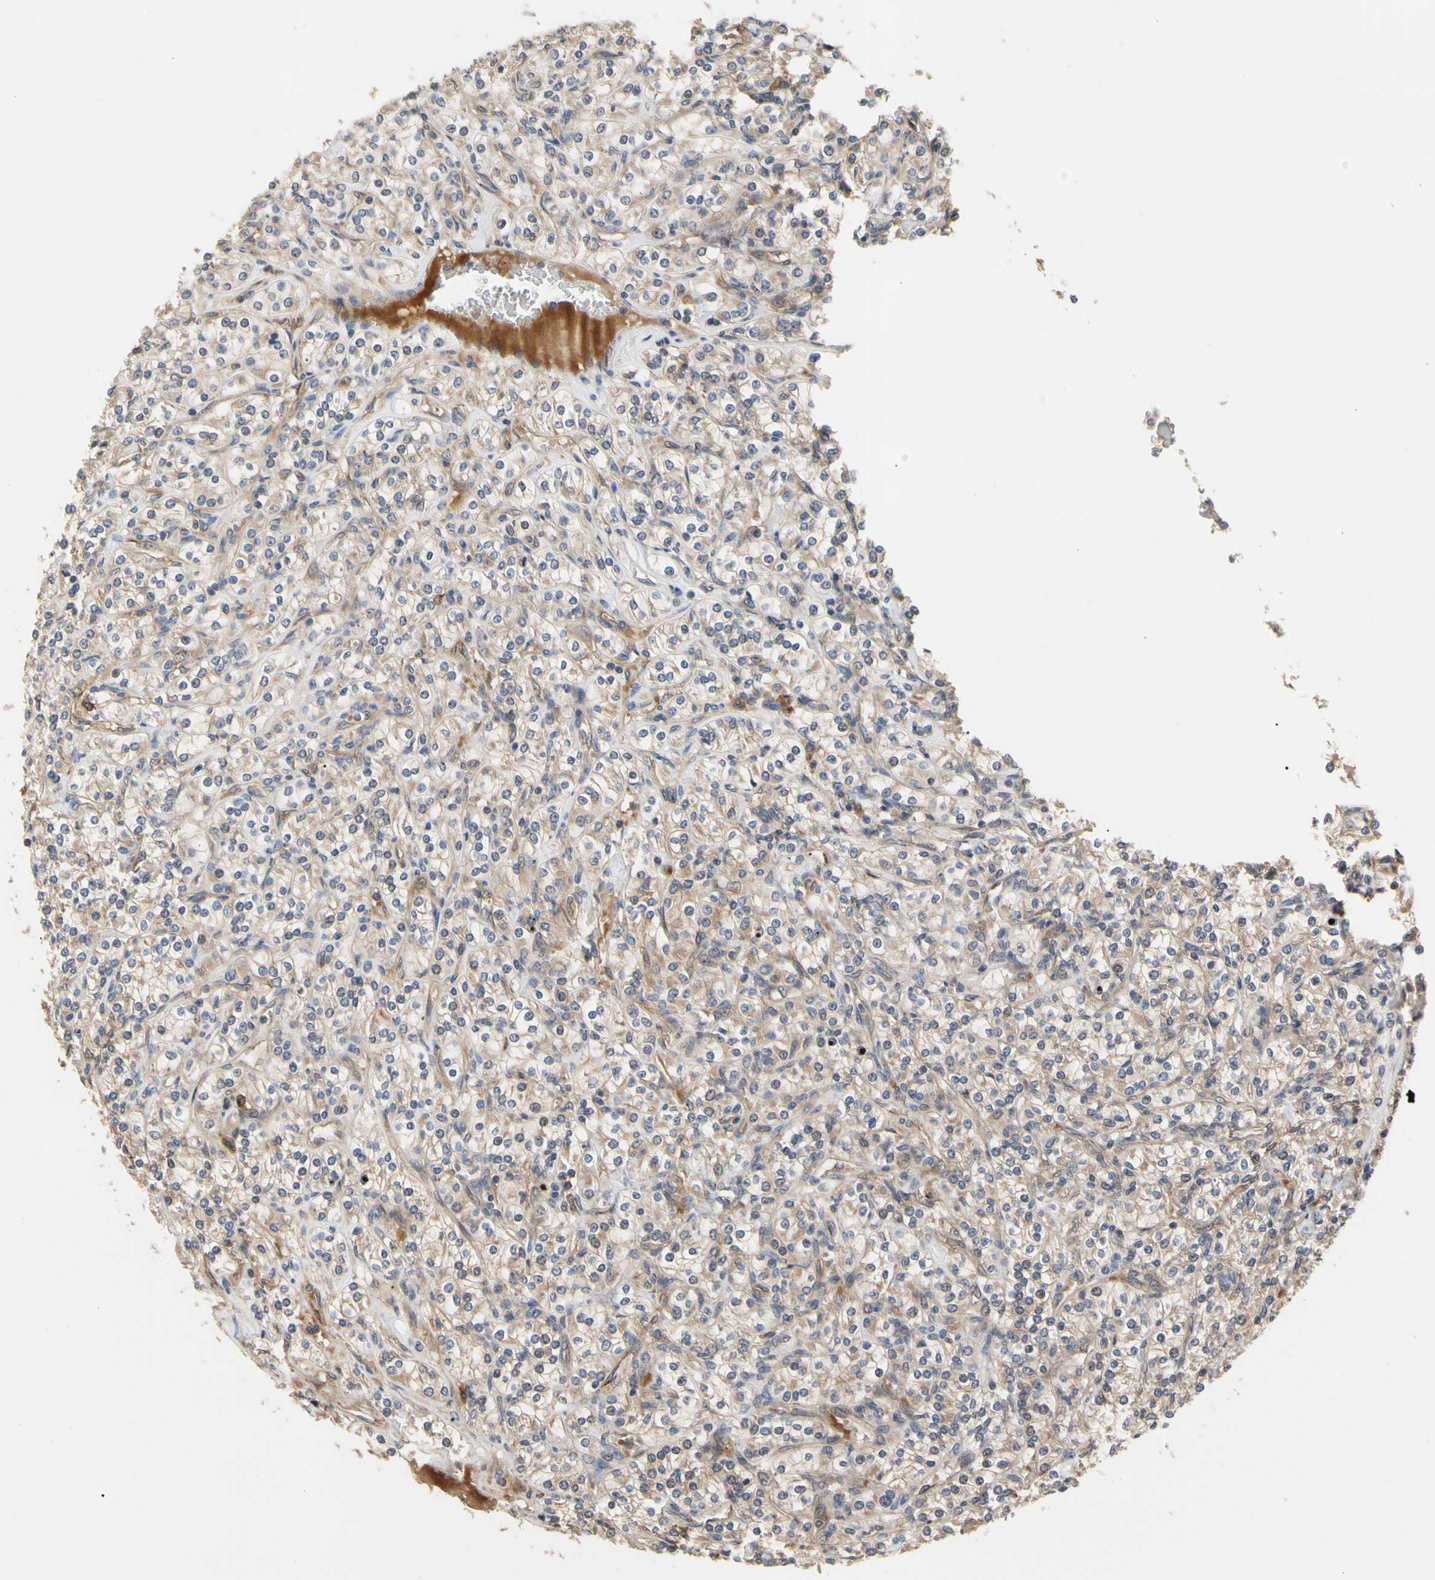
{"staining": {"intensity": "weak", "quantity": ">75%", "location": "cytoplasmic/membranous"}, "tissue": "renal cancer", "cell_type": "Tumor cells", "image_type": "cancer", "snomed": [{"axis": "morphology", "description": "Adenocarcinoma, NOS"}, {"axis": "topography", "description": "Kidney"}], "caption": "DAB immunohistochemical staining of human renal adenocarcinoma demonstrates weak cytoplasmic/membranous protein positivity in approximately >75% of tumor cells. The protein is stained brown, and the nuclei are stained in blue (DAB (3,3'-diaminobenzidine) IHC with brightfield microscopy, high magnification).", "gene": "CYTIP", "patient": {"sex": "male", "age": 77}}